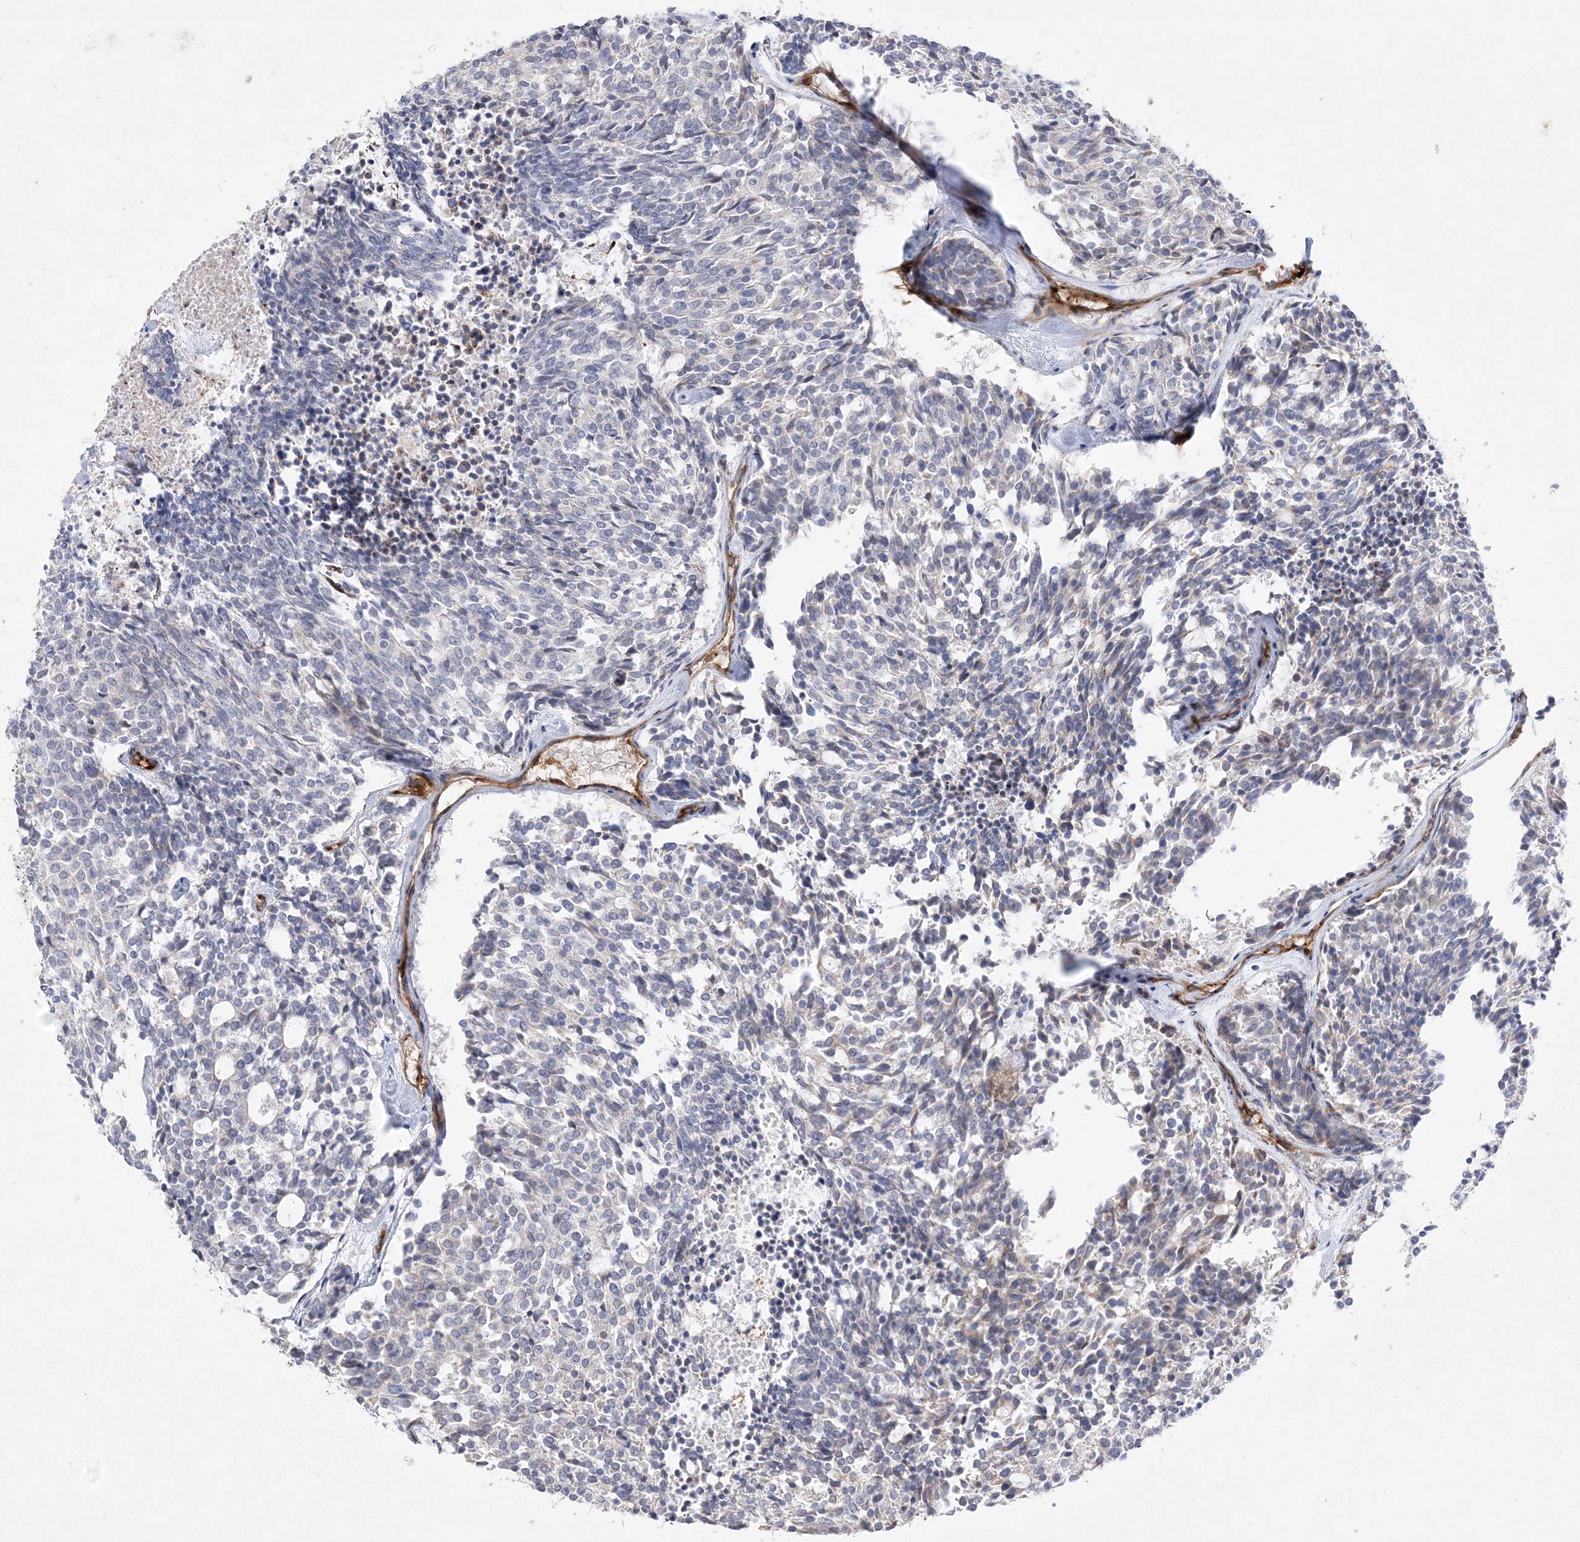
{"staining": {"intensity": "negative", "quantity": "none", "location": "none"}, "tissue": "carcinoid", "cell_type": "Tumor cells", "image_type": "cancer", "snomed": [{"axis": "morphology", "description": "Carcinoid, malignant, NOS"}, {"axis": "topography", "description": "Pancreas"}], "caption": "Tumor cells show no significant protein staining in malignant carcinoid. (Immunohistochemistry (ihc), brightfield microscopy, high magnification).", "gene": "TMEM132B", "patient": {"sex": "female", "age": 54}}